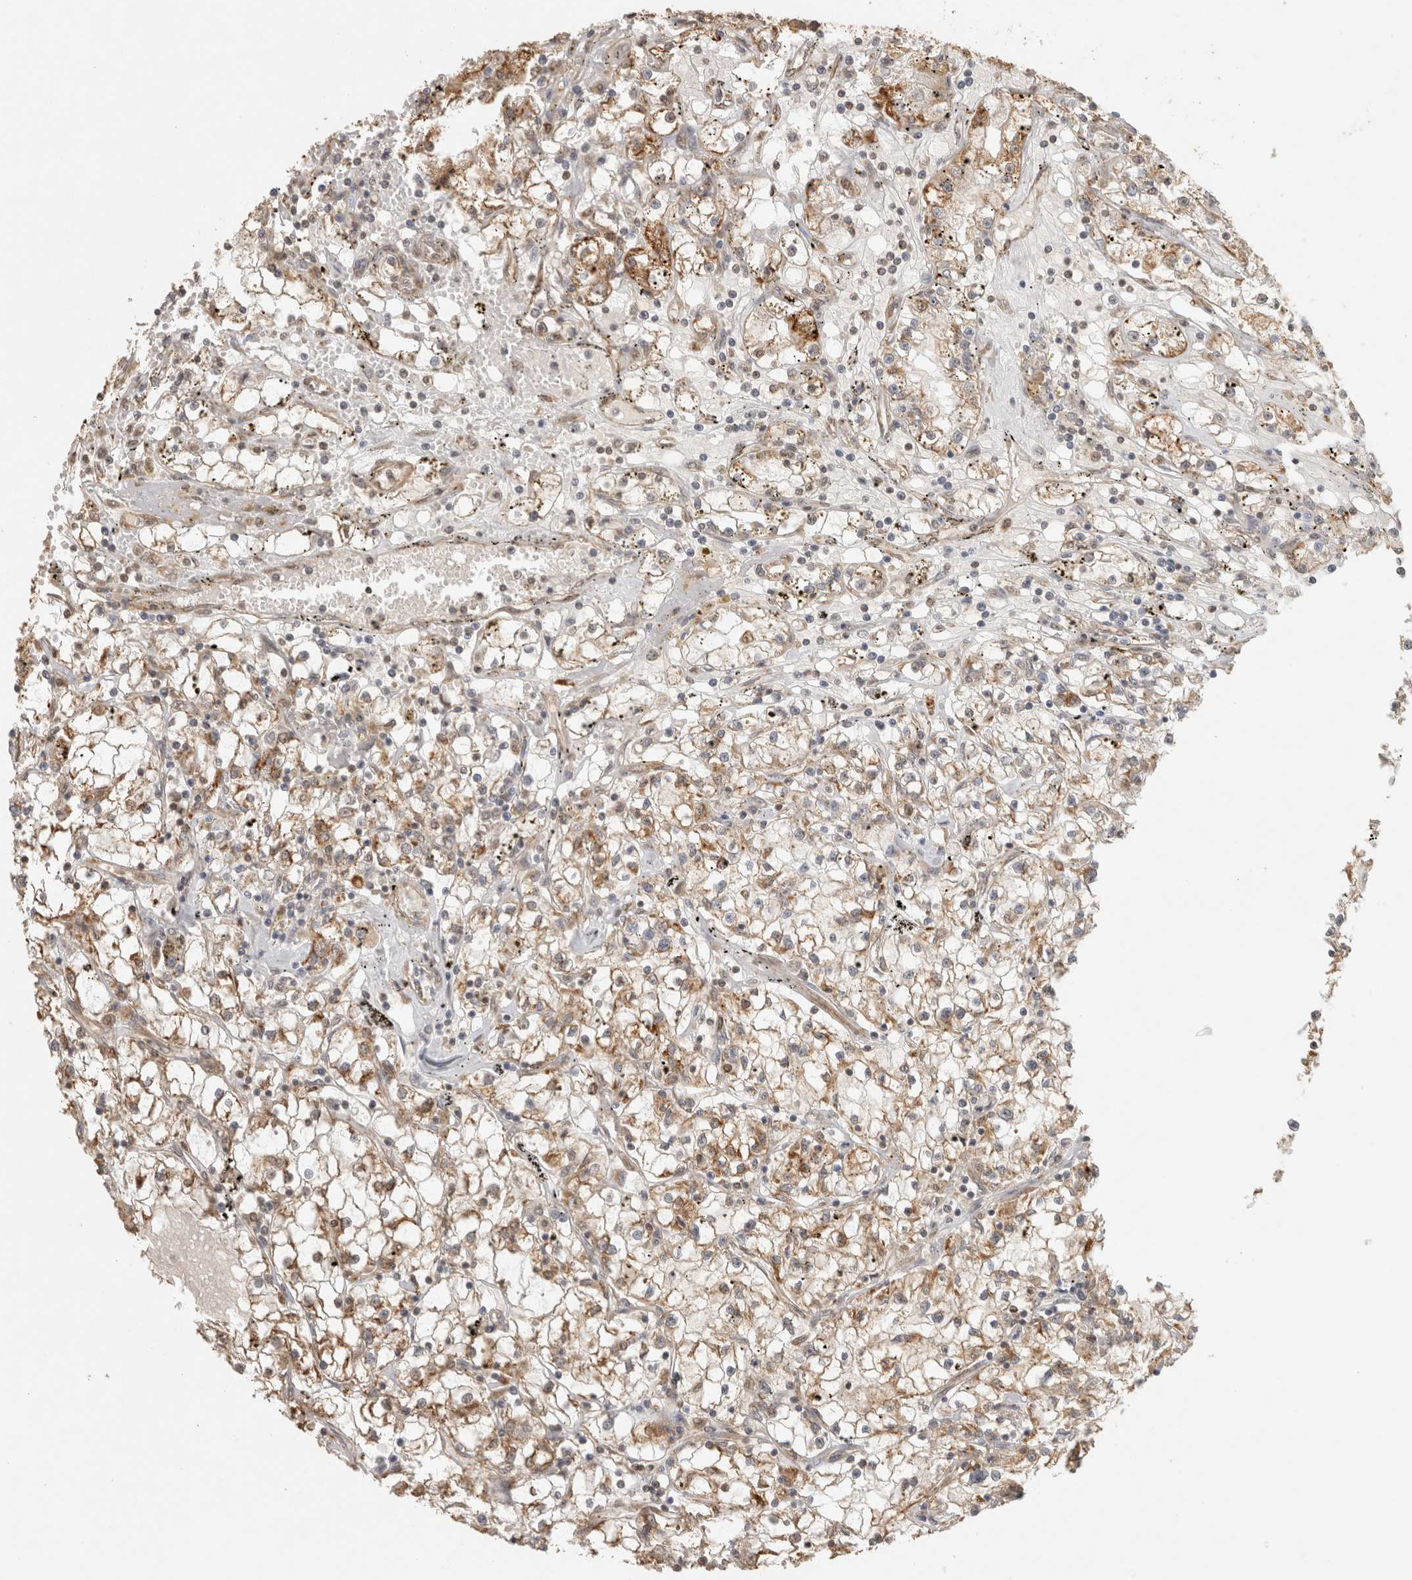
{"staining": {"intensity": "moderate", "quantity": ">75%", "location": "cytoplasmic/membranous"}, "tissue": "renal cancer", "cell_type": "Tumor cells", "image_type": "cancer", "snomed": [{"axis": "morphology", "description": "Adenocarcinoma, NOS"}, {"axis": "topography", "description": "Kidney"}], "caption": "Immunohistochemistry micrograph of human renal cancer (adenocarcinoma) stained for a protein (brown), which displays medium levels of moderate cytoplasmic/membranous expression in approximately >75% of tumor cells.", "gene": "BNIP3L", "patient": {"sex": "male", "age": 56}}